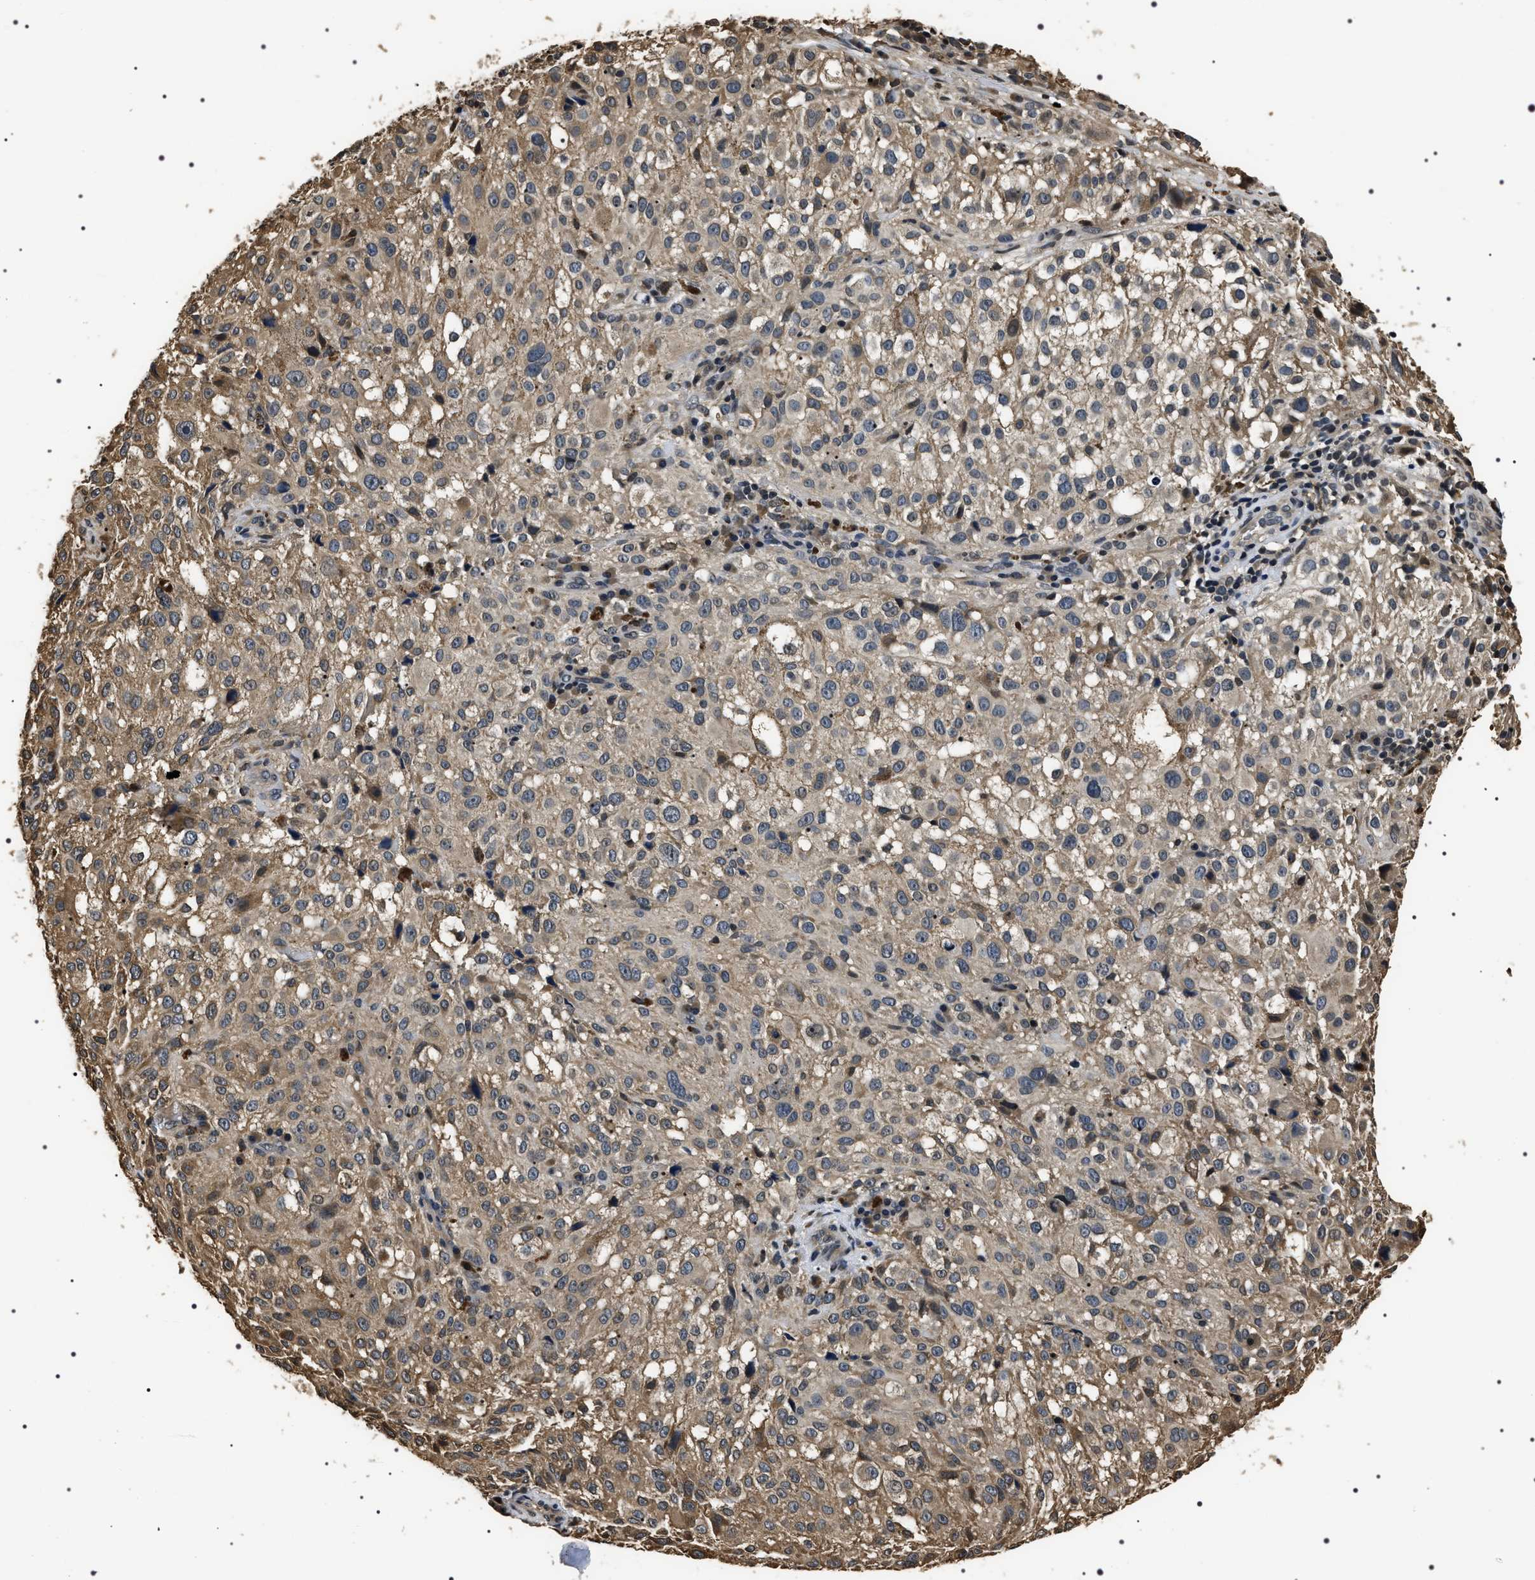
{"staining": {"intensity": "weak", "quantity": "25%-75%", "location": "cytoplasmic/membranous"}, "tissue": "melanoma", "cell_type": "Tumor cells", "image_type": "cancer", "snomed": [{"axis": "morphology", "description": "Necrosis, NOS"}, {"axis": "morphology", "description": "Malignant melanoma, NOS"}, {"axis": "topography", "description": "Skin"}], "caption": "Protein staining demonstrates weak cytoplasmic/membranous staining in about 25%-75% of tumor cells in melanoma. (Brightfield microscopy of DAB IHC at high magnification).", "gene": "ARHGAP22", "patient": {"sex": "female", "age": 87}}